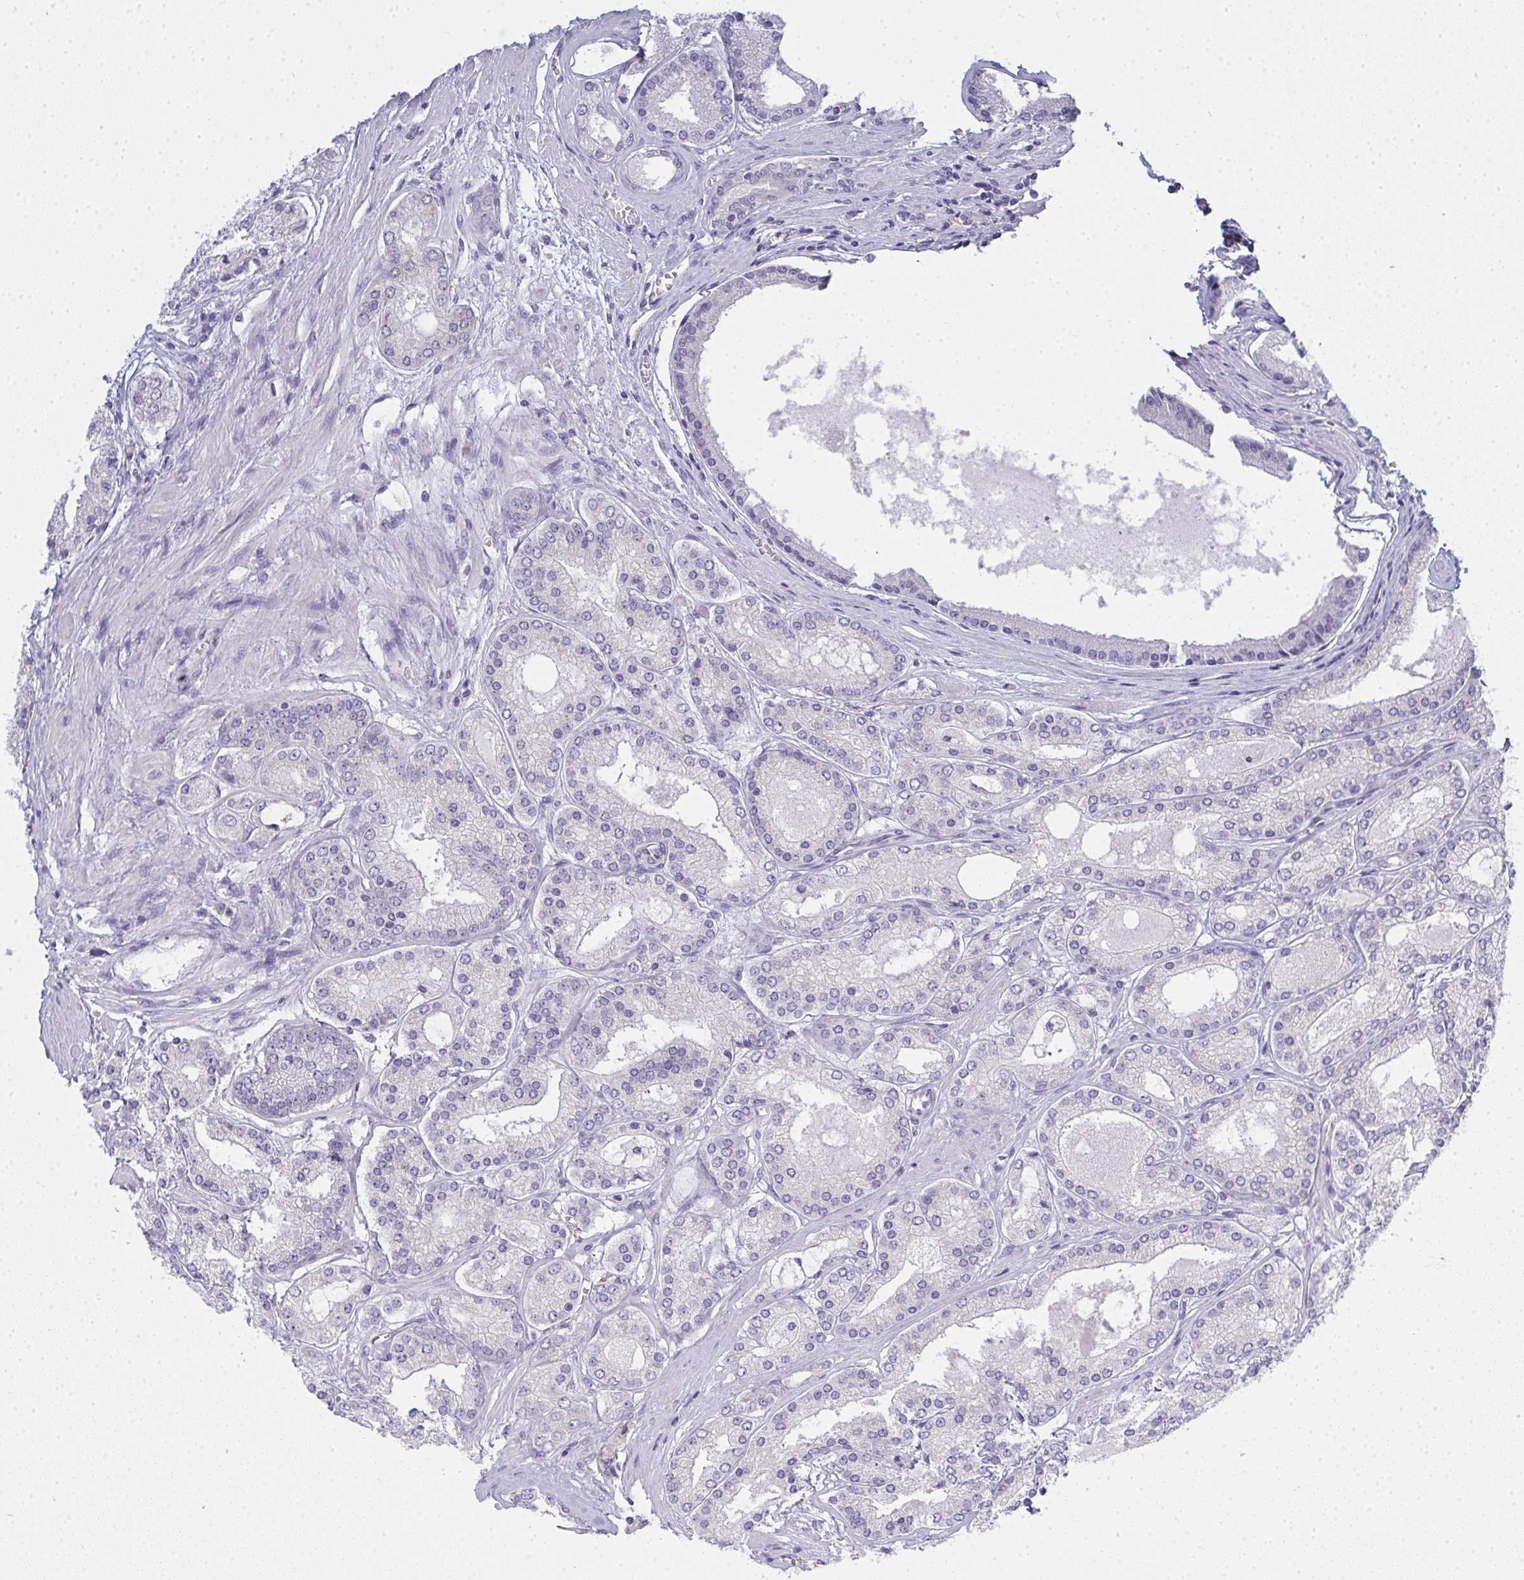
{"staining": {"intensity": "negative", "quantity": "none", "location": "none"}, "tissue": "prostate cancer", "cell_type": "Tumor cells", "image_type": "cancer", "snomed": [{"axis": "morphology", "description": "Adenocarcinoma, High grade"}, {"axis": "topography", "description": "Prostate"}], "caption": "DAB immunohistochemical staining of prostate cancer (high-grade adenocarcinoma) displays no significant expression in tumor cells.", "gene": "GSDMB", "patient": {"sex": "male", "age": 67}}